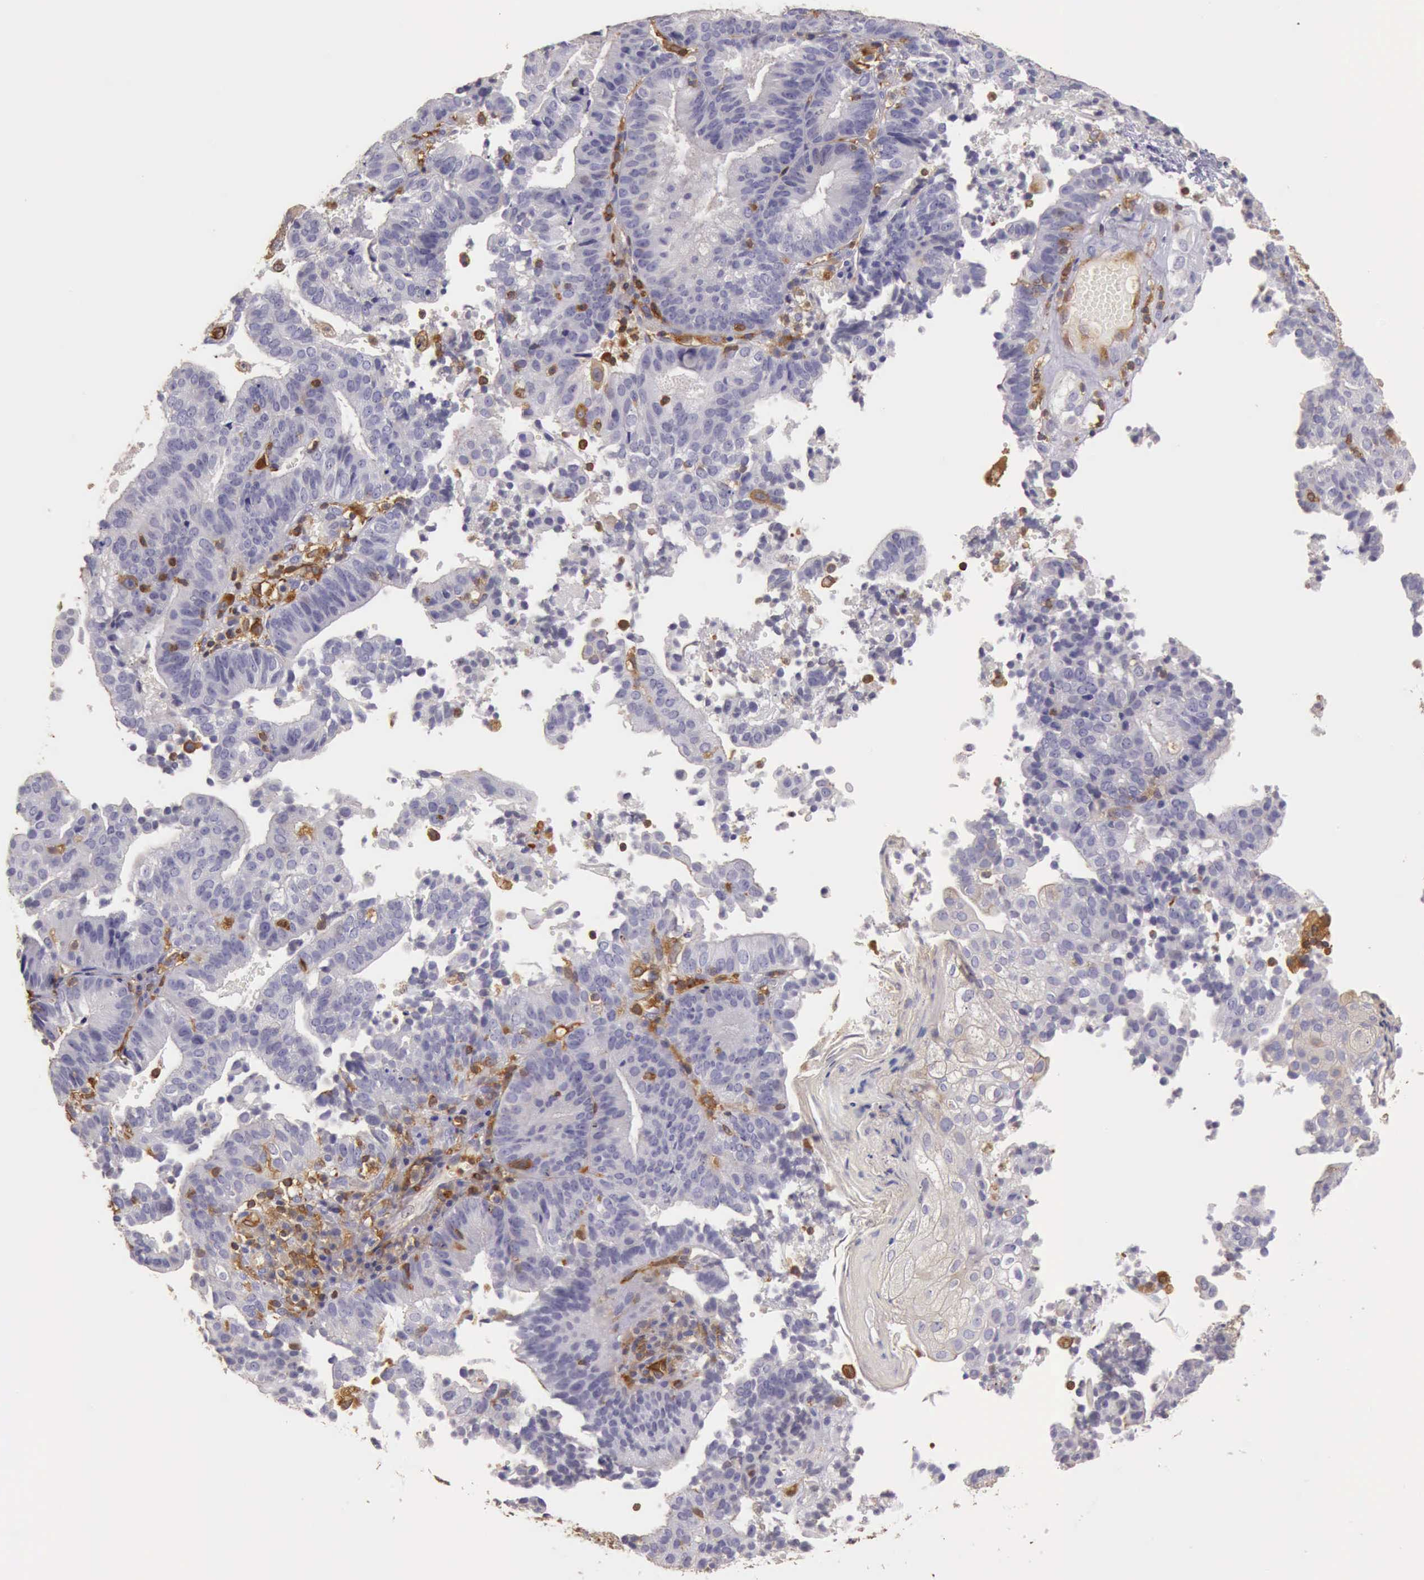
{"staining": {"intensity": "negative", "quantity": "none", "location": "none"}, "tissue": "cervical cancer", "cell_type": "Tumor cells", "image_type": "cancer", "snomed": [{"axis": "morphology", "description": "Adenocarcinoma, NOS"}, {"axis": "topography", "description": "Cervix"}], "caption": "This is an immunohistochemistry photomicrograph of cervical adenocarcinoma. There is no positivity in tumor cells.", "gene": "ARHGAP4", "patient": {"sex": "female", "age": 60}}